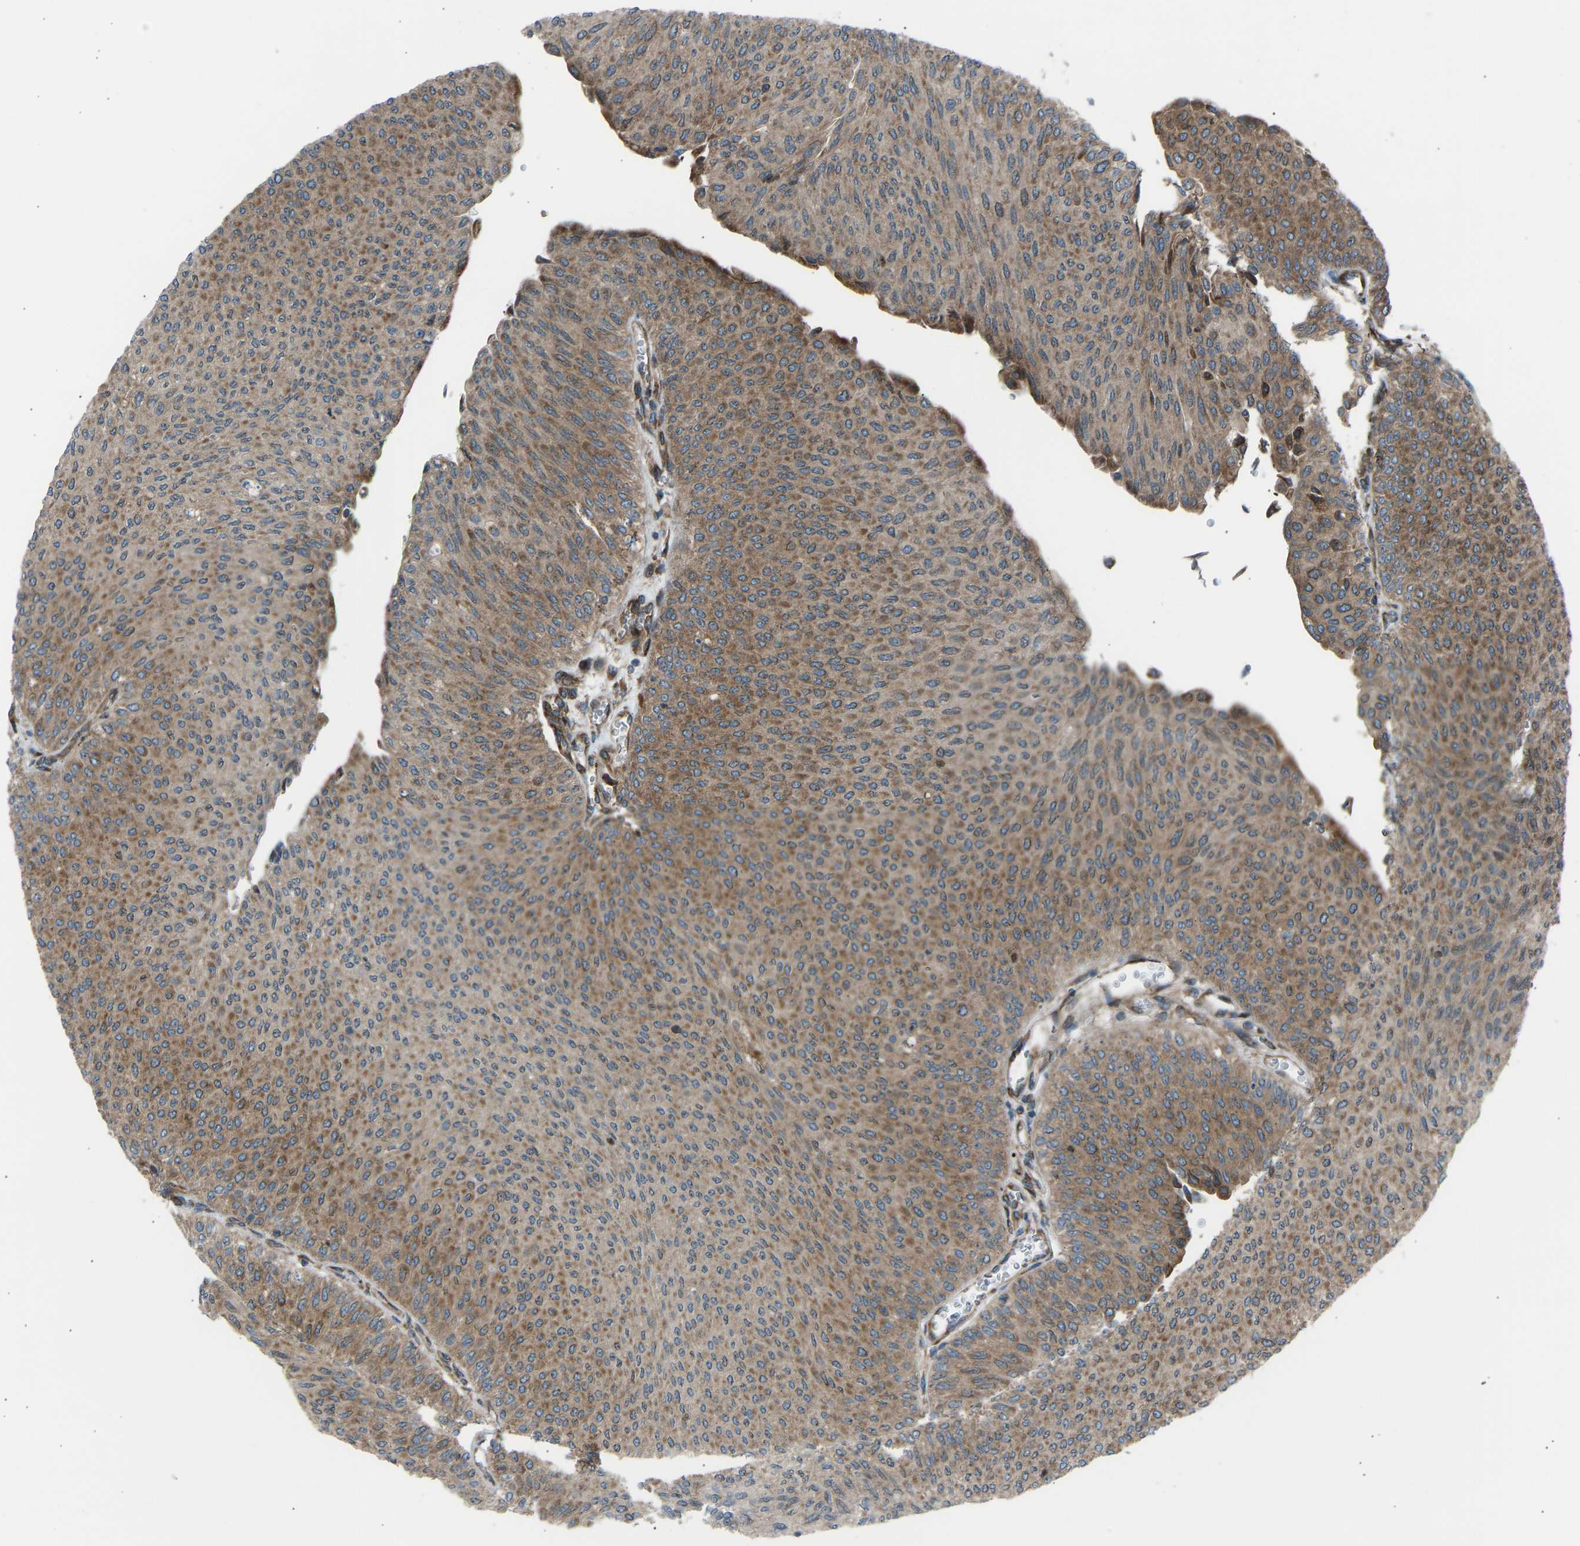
{"staining": {"intensity": "moderate", "quantity": ">75%", "location": "cytoplasmic/membranous"}, "tissue": "urothelial cancer", "cell_type": "Tumor cells", "image_type": "cancer", "snomed": [{"axis": "morphology", "description": "Urothelial carcinoma, Low grade"}, {"axis": "topography", "description": "Urinary bladder"}], "caption": "This photomicrograph shows urothelial cancer stained with immunohistochemistry to label a protein in brown. The cytoplasmic/membranous of tumor cells show moderate positivity for the protein. Nuclei are counter-stained blue.", "gene": "VPS41", "patient": {"sex": "male", "age": 78}}